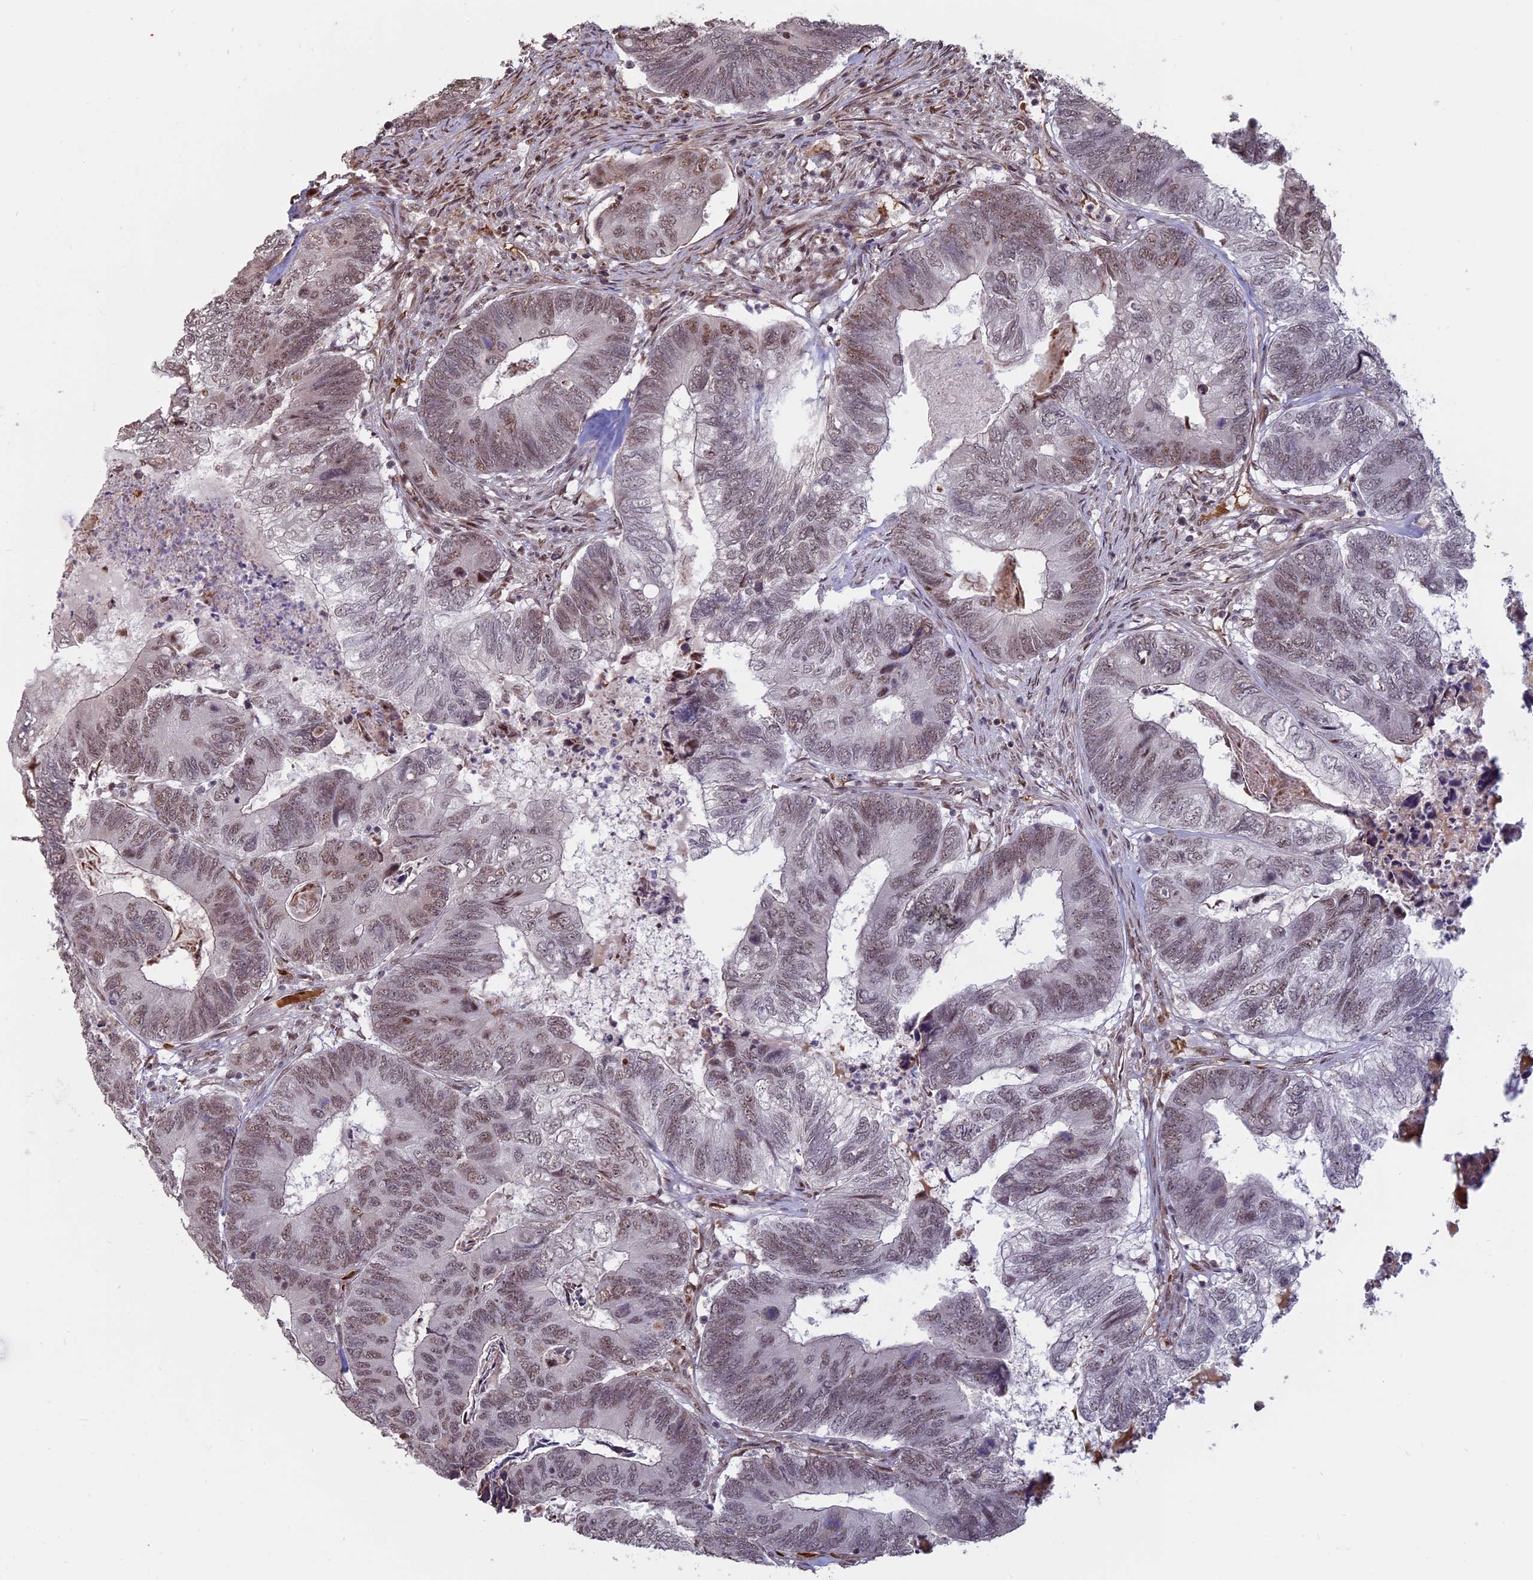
{"staining": {"intensity": "moderate", "quantity": "25%-75%", "location": "nuclear"}, "tissue": "colorectal cancer", "cell_type": "Tumor cells", "image_type": "cancer", "snomed": [{"axis": "morphology", "description": "Adenocarcinoma, NOS"}, {"axis": "topography", "description": "Colon"}], "caption": "Colorectal adenocarcinoma was stained to show a protein in brown. There is medium levels of moderate nuclear positivity in about 25%-75% of tumor cells.", "gene": "MFAP1", "patient": {"sex": "female", "age": 67}}